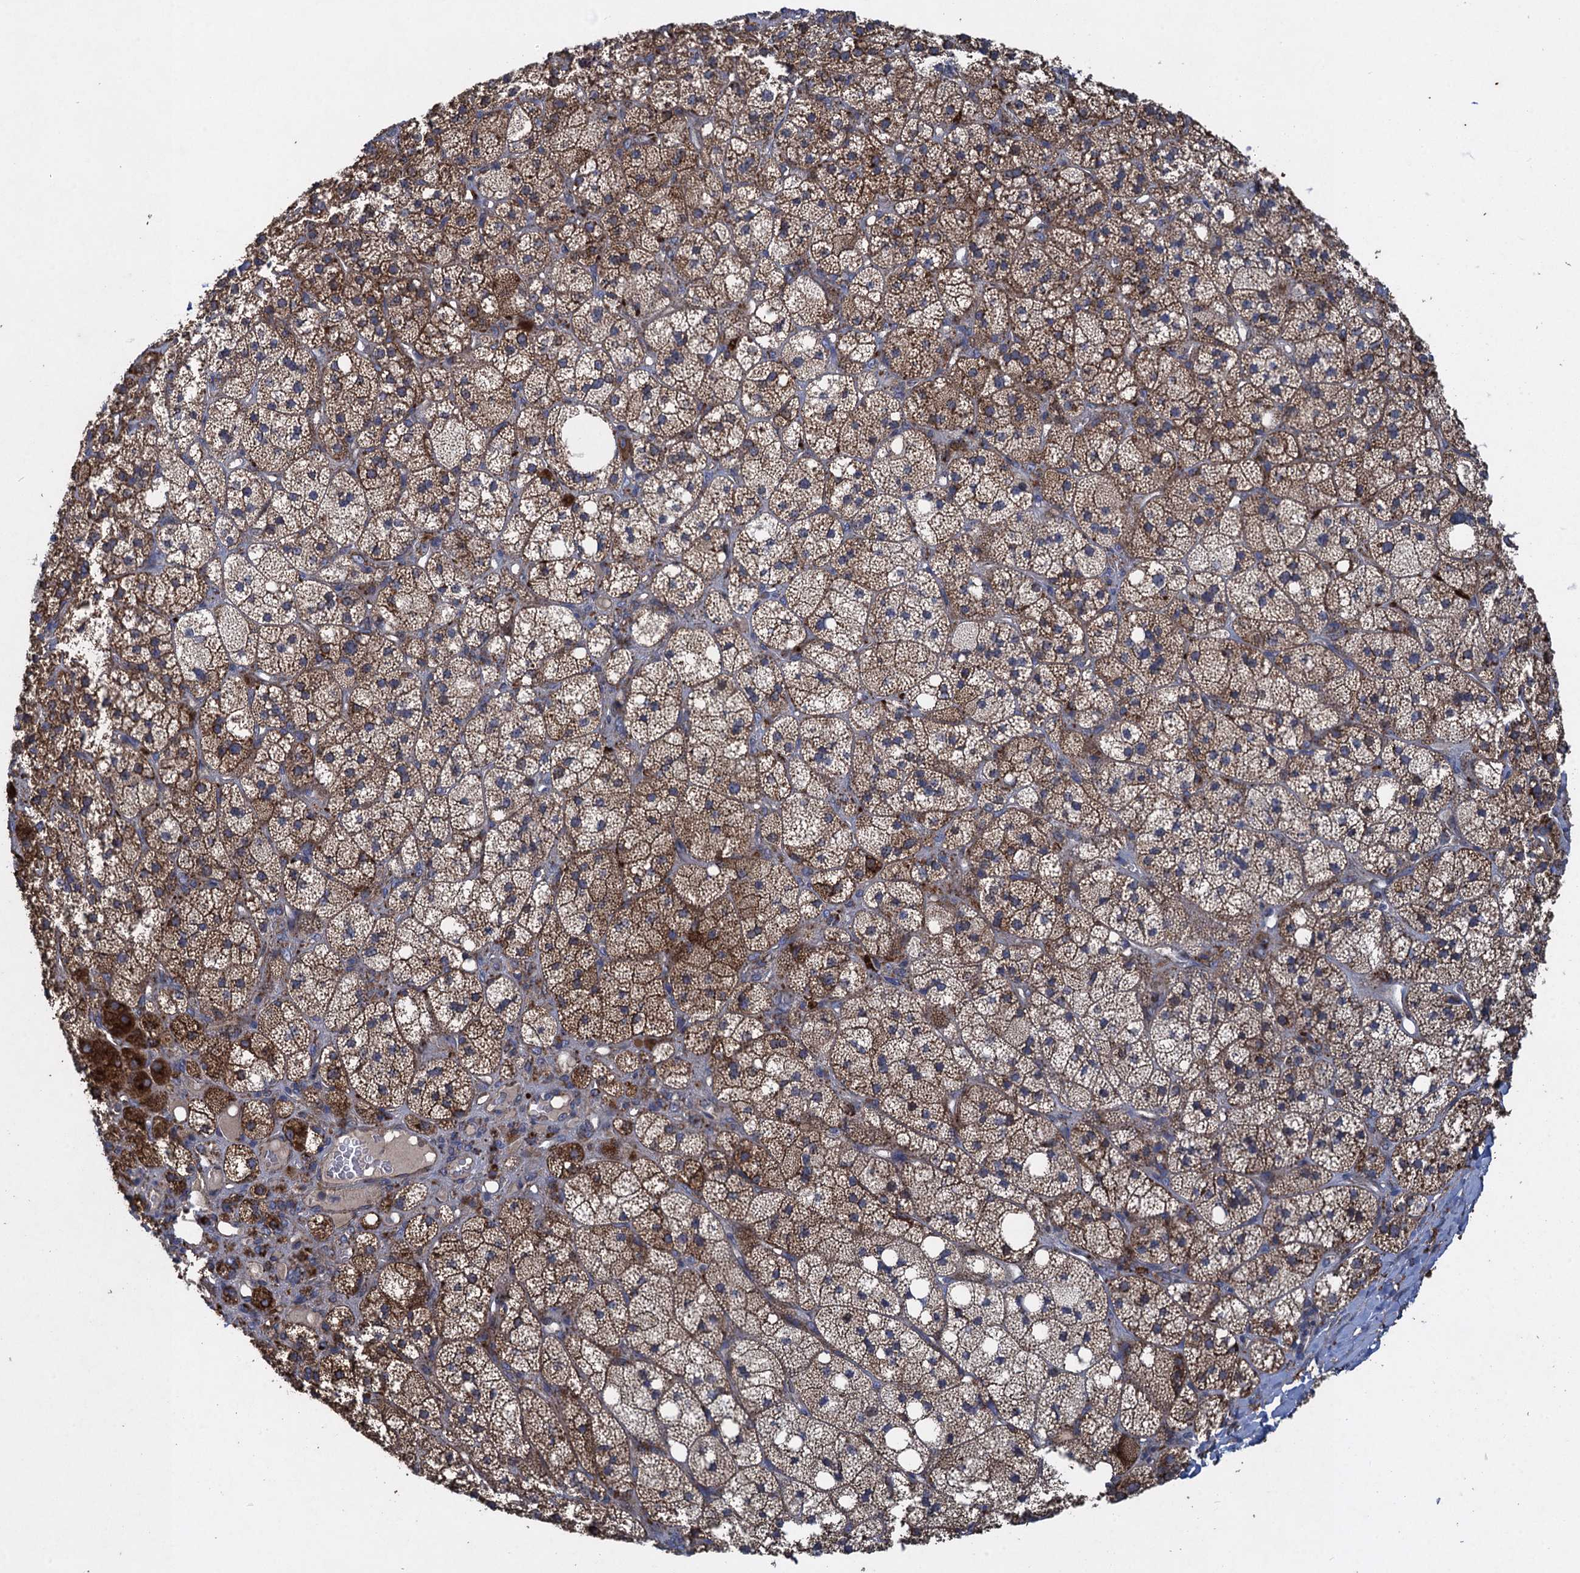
{"staining": {"intensity": "moderate", "quantity": ">75%", "location": "cytoplasmic/membranous"}, "tissue": "adrenal gland", "cell_type": "Glandular cells", "image_type": "normal", "snomed": [{"axis": "morphology", "description": "Normal tissue, NOS"}, {"axis": "topography", "description": "Adrenal gland"}], "caption": "Immunohistochemical staining of benign adrenal gland demonstrates moderate cytoplasmic/membranous protein expression in approximately >75% of glandular cells. The staining was performed using DAB (3,3'-diaminobenzidine) to visualize the protein expression in brown, while the nuclei were stained in blue with hematoxylin (Magnification: 20x).", "gene": "TXNDC11", "patient": {"sex": "male", "age": 61}}